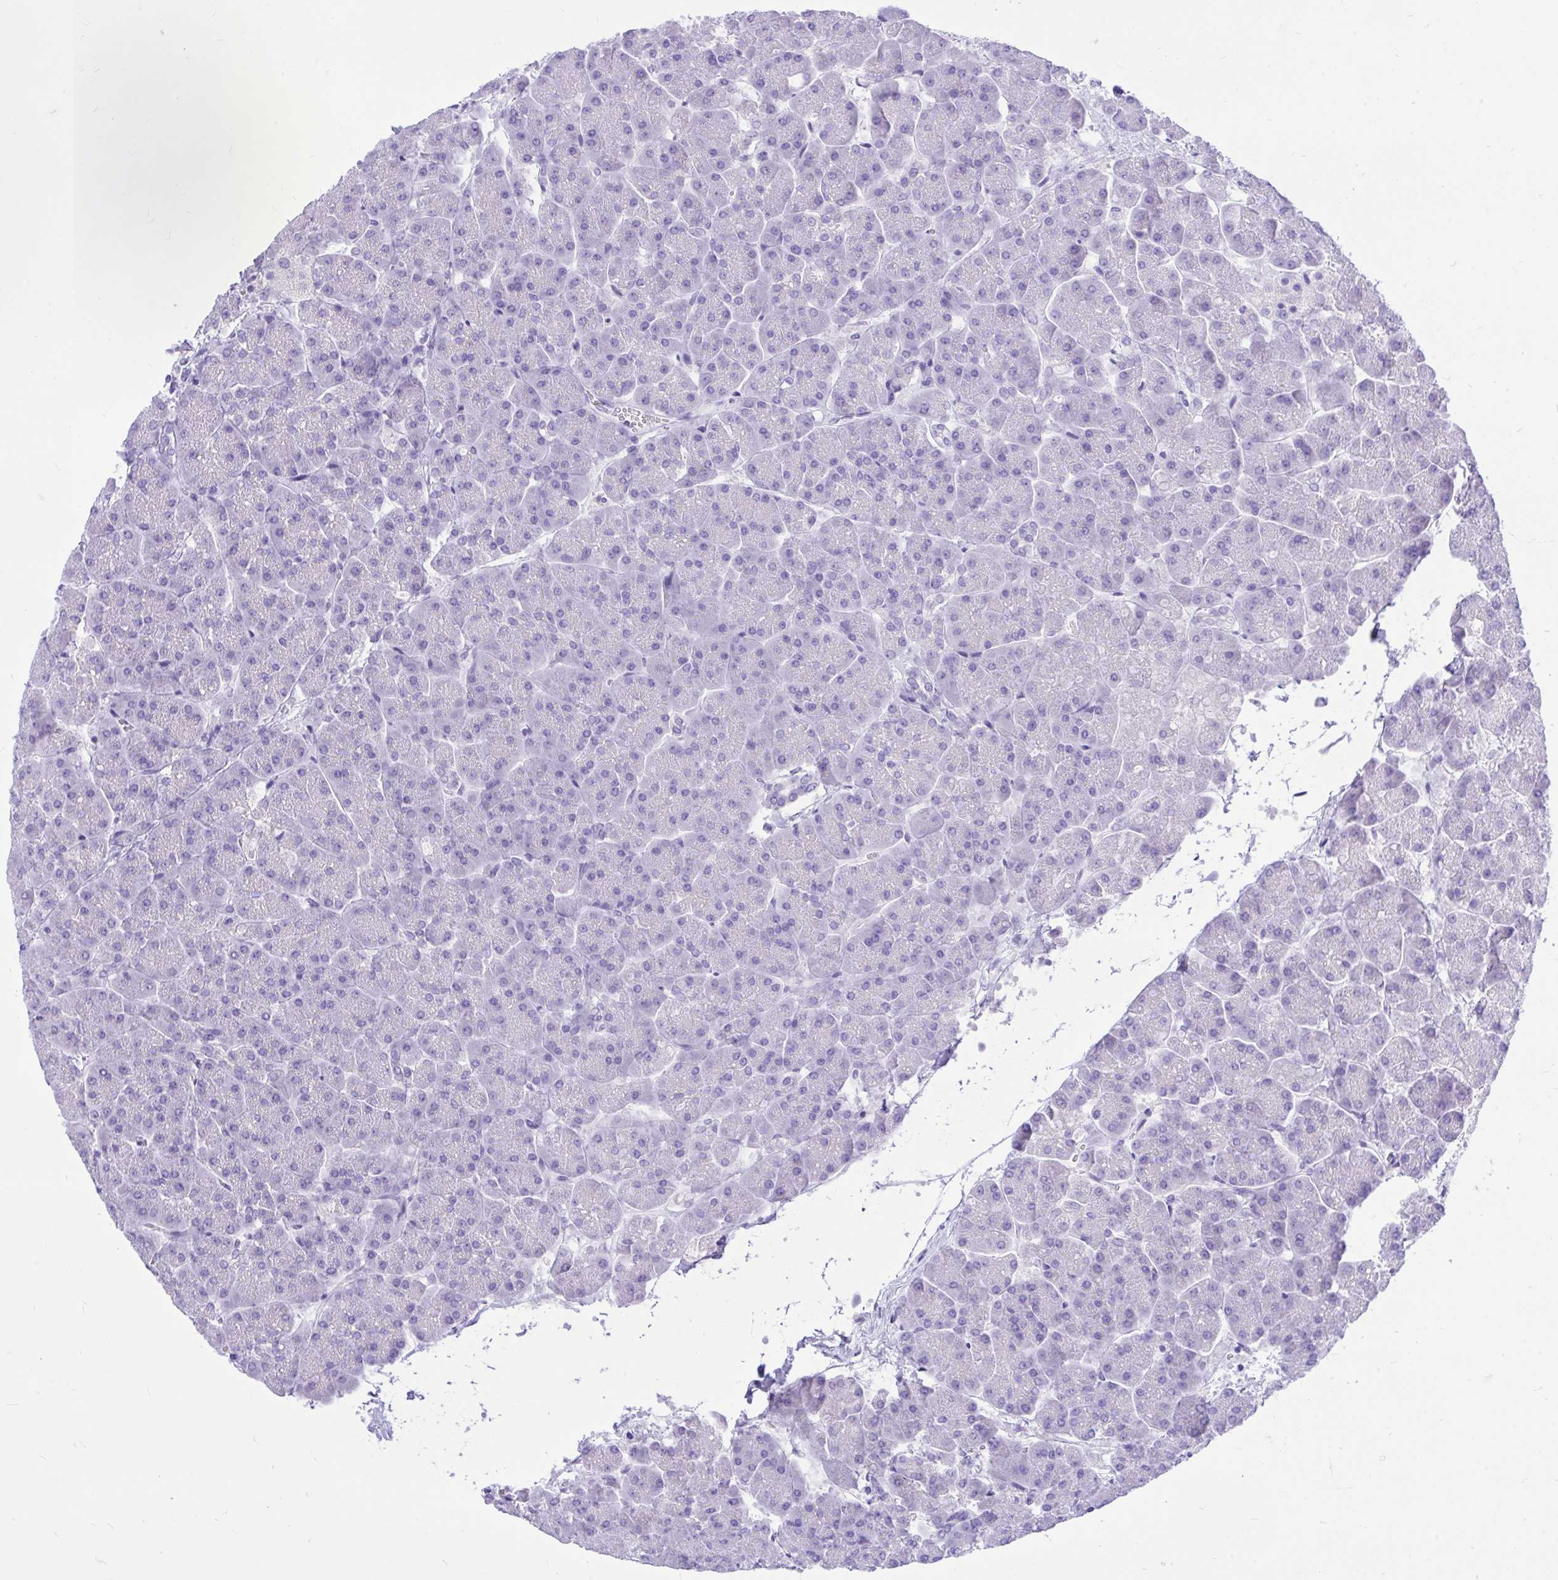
{"staining": {"intensity": "negative", "quantity": "none", "location": "none"}, "tissue": "pancreas", "cell_type": "Exocrine glandular cells", "image_type": "normal", "snomed": [{"axis": "morphology", "description": "Normal tissue, NOS"}, {"axis": "topography", "description": "Pancreas"}, {"axis": "topography", "description": "Peripheral nerve tissue"}], "caption": "Immunohistochemistry image of benign pancreas: human pancreas stained with DAB exhibits no significant protein staining in exocrine glandular cells. (DAB (3,3'-diaminobenzidine) immunohistochemistry (IHC), high magnification).", "gene": "MON1A", "patient": {"sex": "male", "age": 54}}